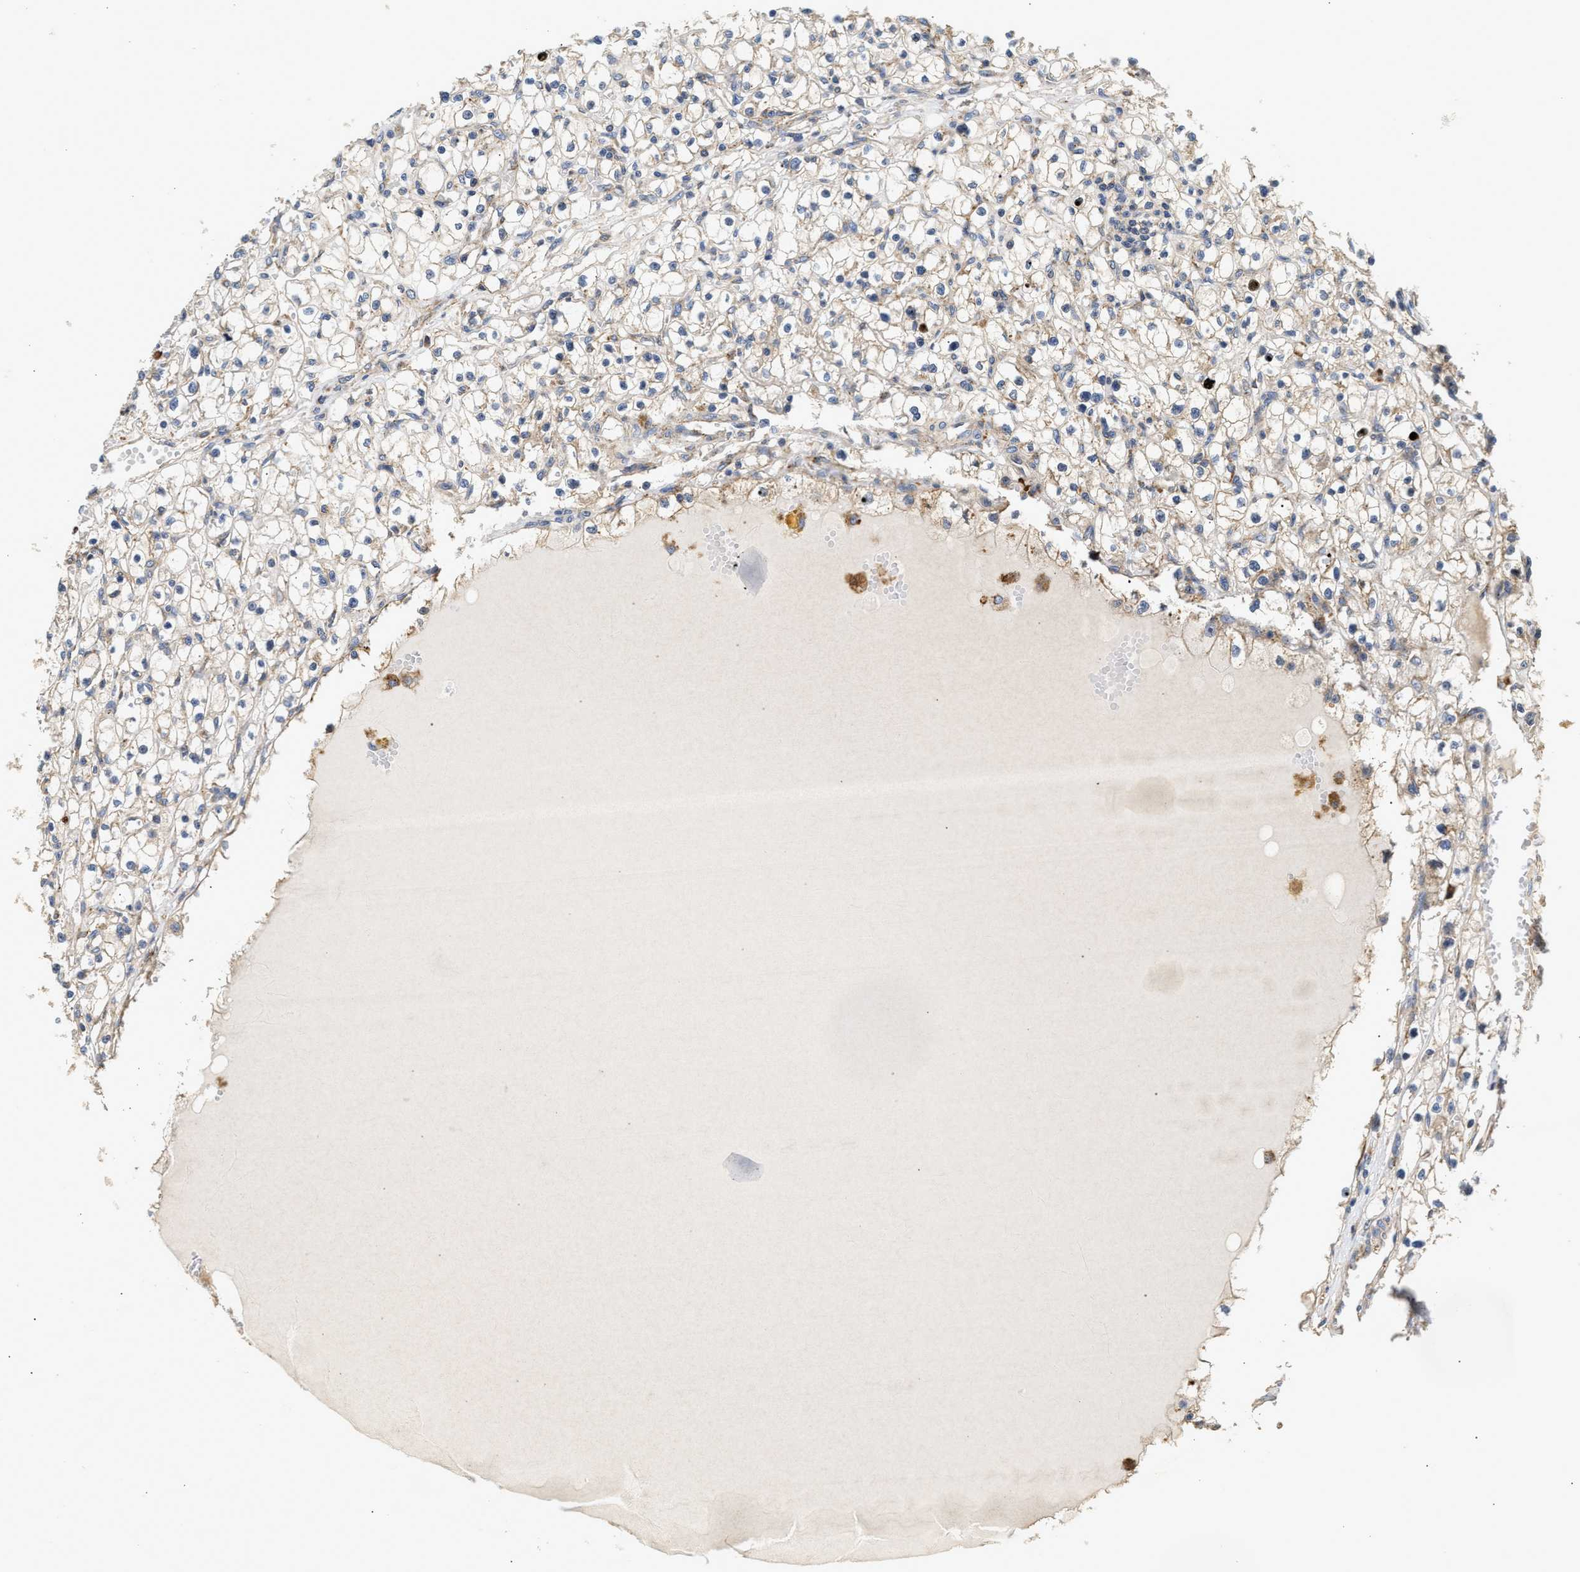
{"staining": {"intensity": "weak", "quantity": ">75%", "location": "cytoplasmic/membranous"}, "tissue": "renal cancer", "cell_type": "Tumor cells", "image_type": "cancer", "snomed": [{"axis": "morphology", "description": "Adenocarcinoma, NOS"}, {"axis": "topography", "description": "Kidney"}], "caption": "Renal adenocarcinoma was stained to show a protein in brown. There is low levels of weak cytoplasmic/membranous positivity in about >75% of tumor cells.", "gene": "AMZ1", "patient": {"sex": "male", "age": 56}}